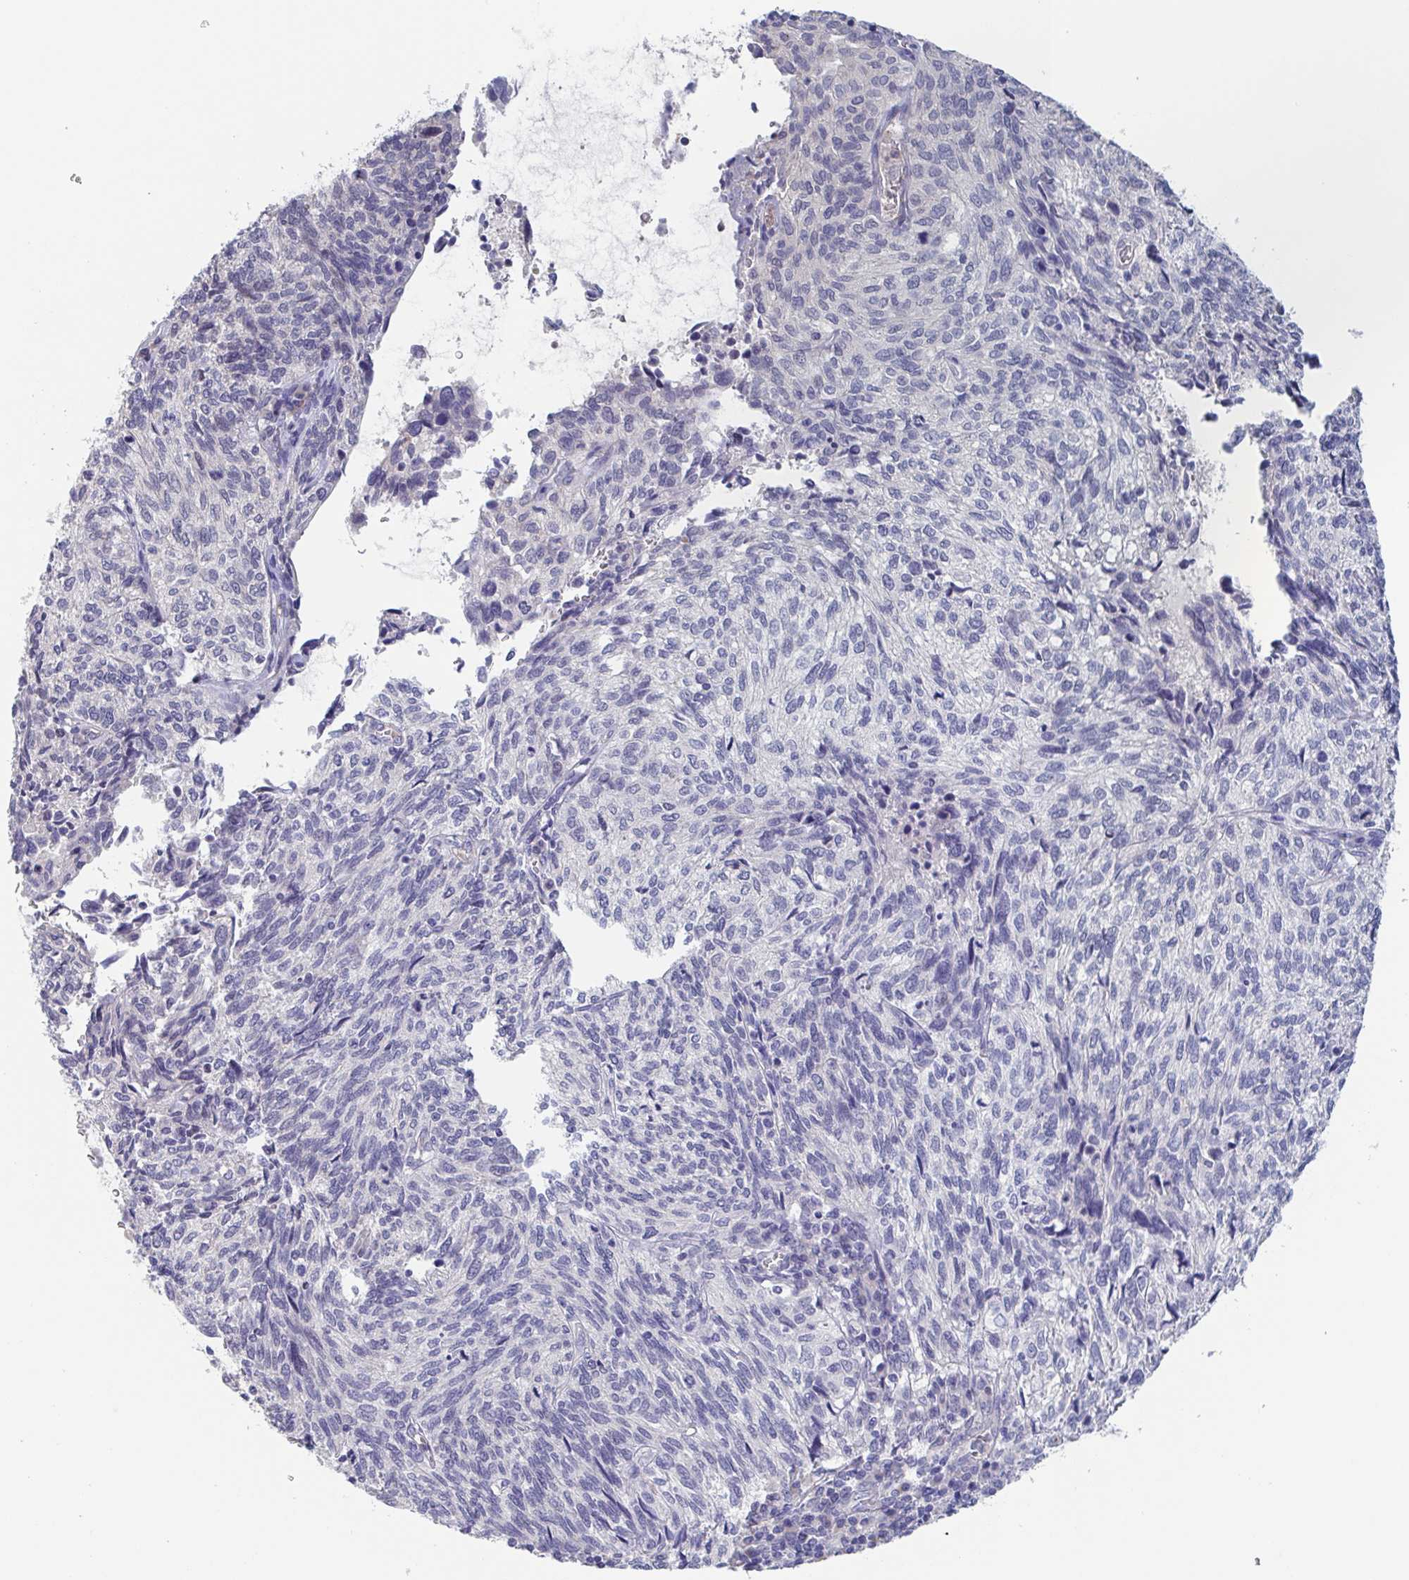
{"staining": {"intensity": "negative", "quantity": "none", "location": "none"}, "tissue": "cervical cancer", "cell_type": "Tumor cells", "image_type": "cancer", "snomed": [{"axis": "morphology", "description": "Squamous cell carcinoma, NOS"}, {"axis": "topography", "description": "Cervix"}], "caption": "Photomicrograph shows no significant protein positivity in tumor cells of cervical cancer.", "gene": "ST14", "patient": {"sex": "female", "age": 45}}